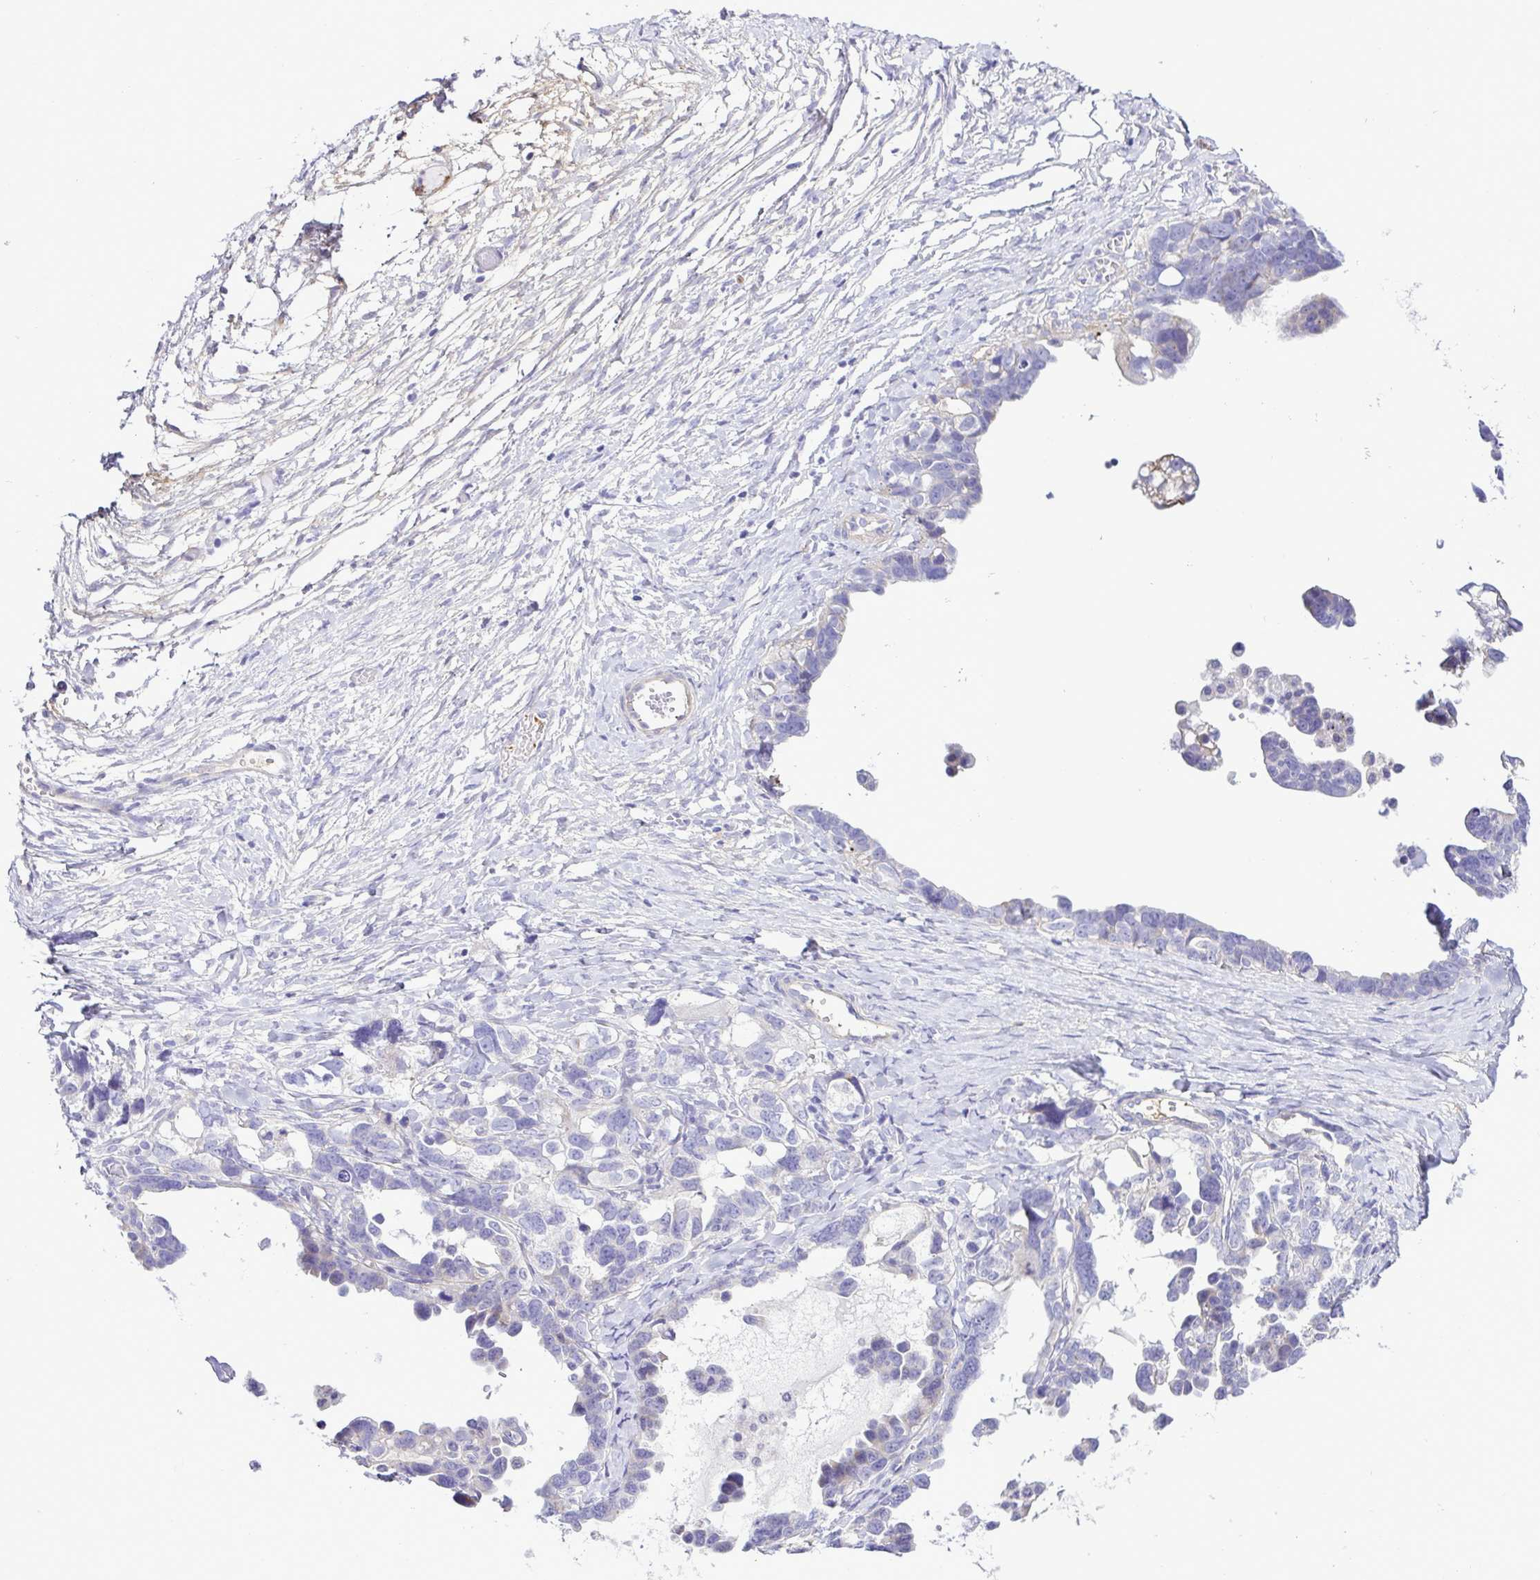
{"staining": {"intensity": "negative", "quantity": "none", "location": "none"}, "tissue": "ovarian cancer", "cell_type": "Tumor cells", "image_type": "cancer", "snomed": [{"axis": "morphology", "description": "Cystadenocarcinoma, serous, NOS"}, {"axis": "topography", "description": "Ovary"}], "caption": "Immunohistochemical staining of human serous cystadenocarcinoma (ovarian) displays no significant staining in tumor cells. The staining was performed using DAB to visualize the protein expression in brown, while the nuclei were stained in blue with hematoxylin (Magnification: 20x).", "gene": "GABBR2", "patient": {"sex": "female", "age": 69}}